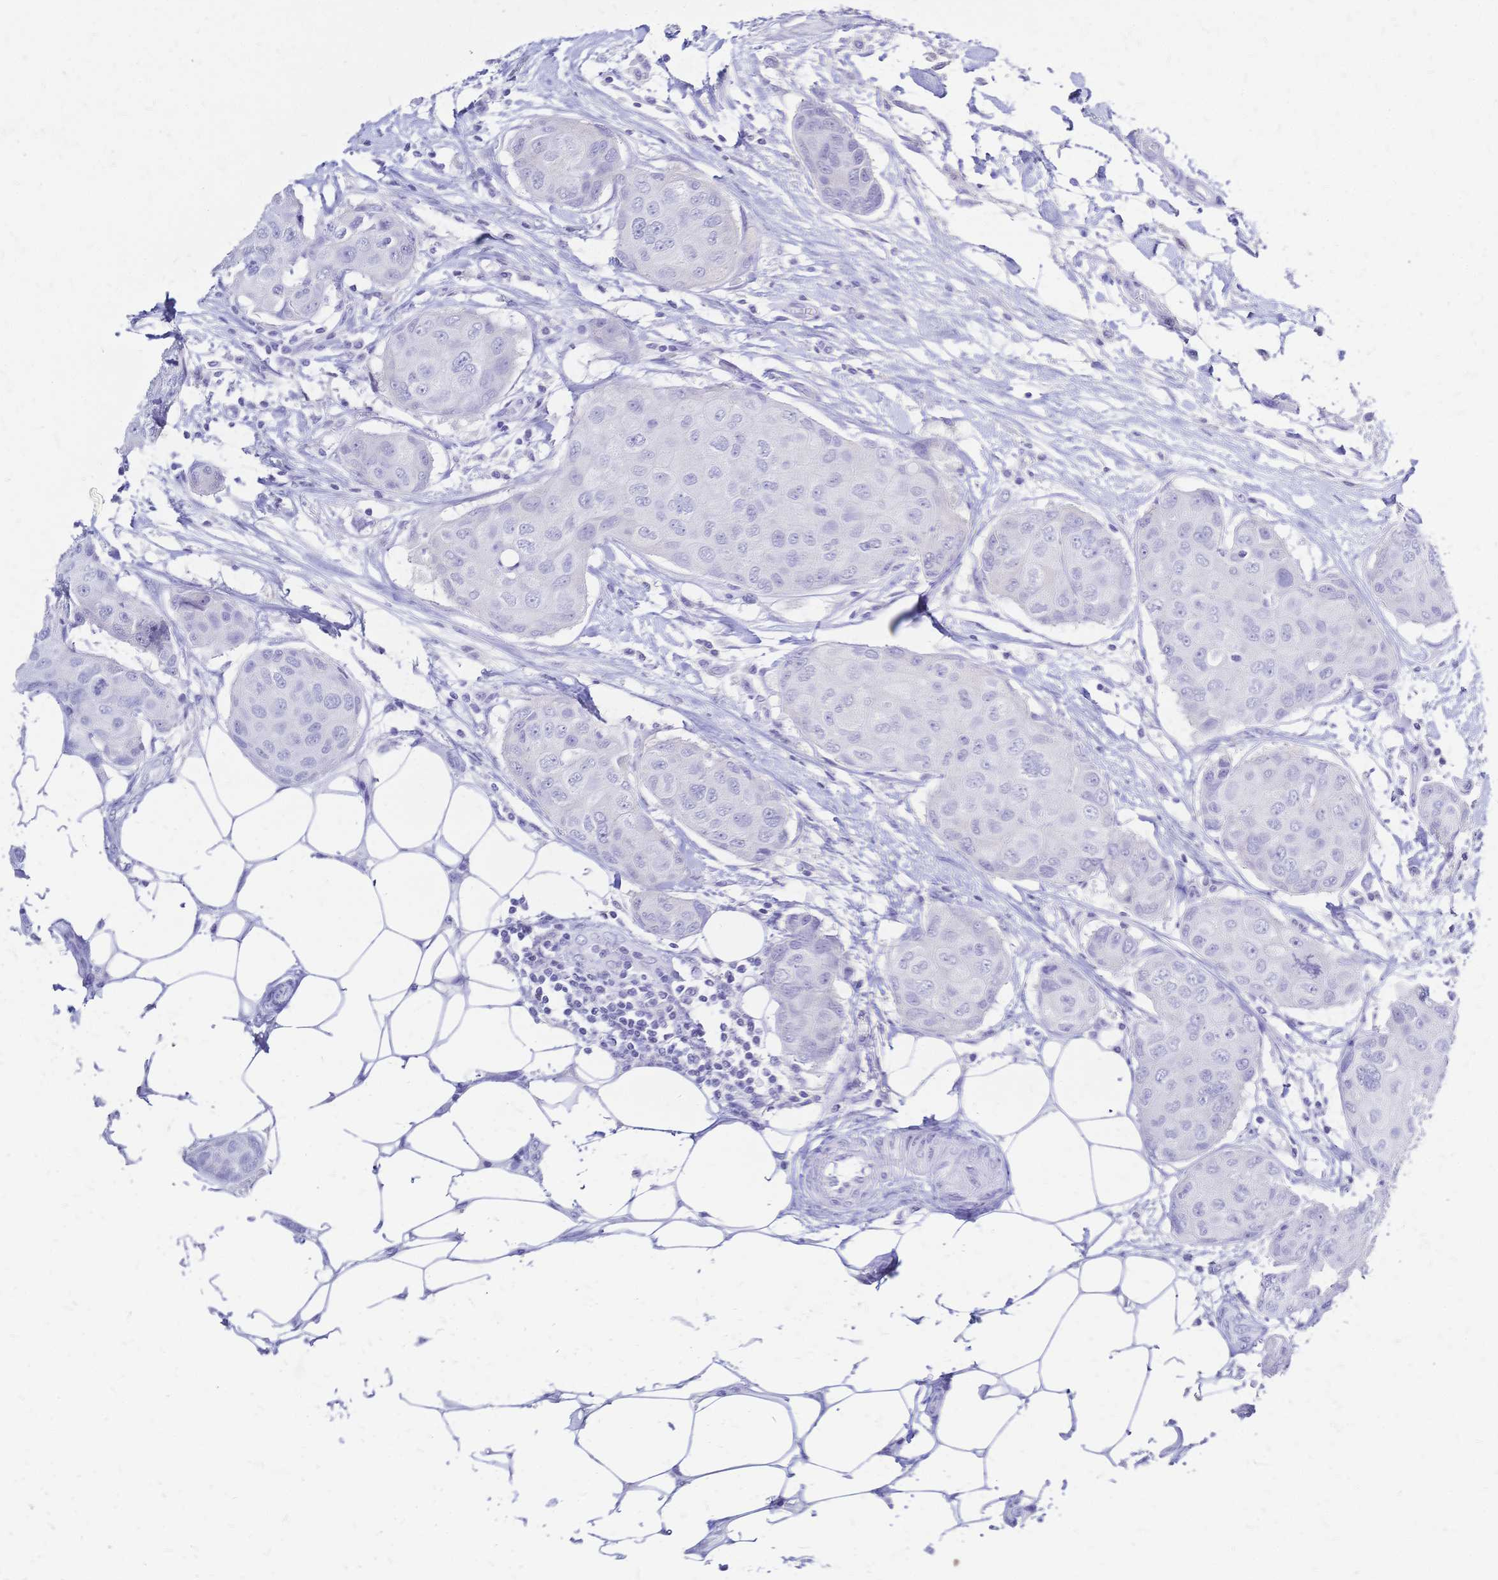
{"staining": {"intensity": "negative", "quantity": "none", "location": "none"}, "tissue": "breast cancer", "cell_type": "Tumor cells", "image_type": "cancer", "snomed": [{"axis": "morphology", "description": "Duct carcinoma"}, {"axis": "topography", "description": "Breast"}, {"axis": "topography", "description": "Lymph node"}], "caption": "Tumor cells are negative for protein expression in human breast cancer. The staining was performed using DAB (3,3'-diaminobenzidine) to visualize the protein expression in brown, while the nuclei were stained in blue with hematoxylin (Magnification: 20x).", "gene": "FA2H", "patient": {"sex": "female", "age": 80}}